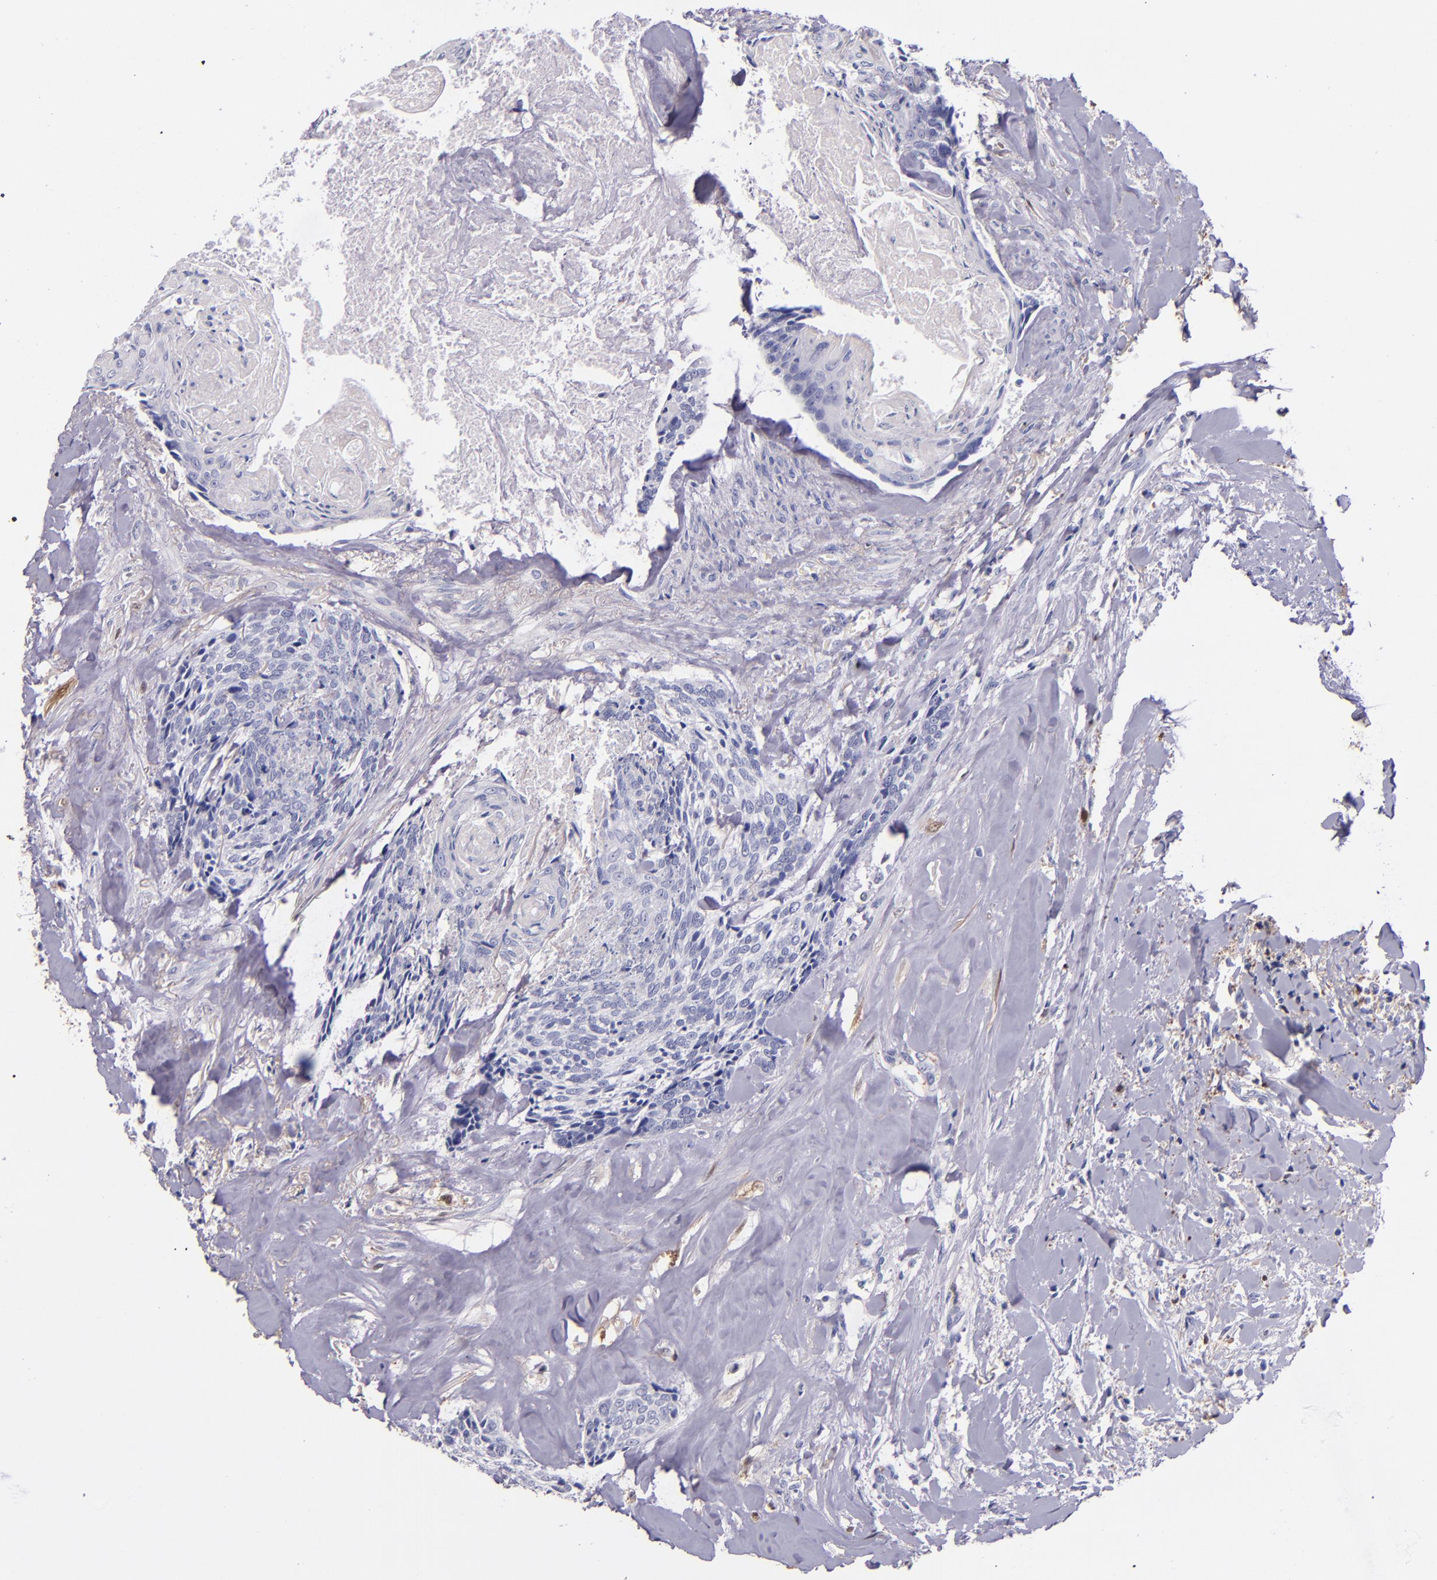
{"staining": {"intensity": "negative", "quantity": "none", "location": "none"}, "tissue": "head and neck cancer", "cell_type": "Tumor cells", "image_type": "cancer", "snomed": [{"axis": "morphology", "description": "Squamous cell carcinoma, NOS"}, {"axis": "topography", "description": "Salivary gland"}, {"axis": "topography", "description": "Head-Neck"}], "caption": "Protein analysis of head and neck cancer shows no significant staining in tumor cells.", "gene": "F13A1", "patient": {"sex": "male", "age": 70}}